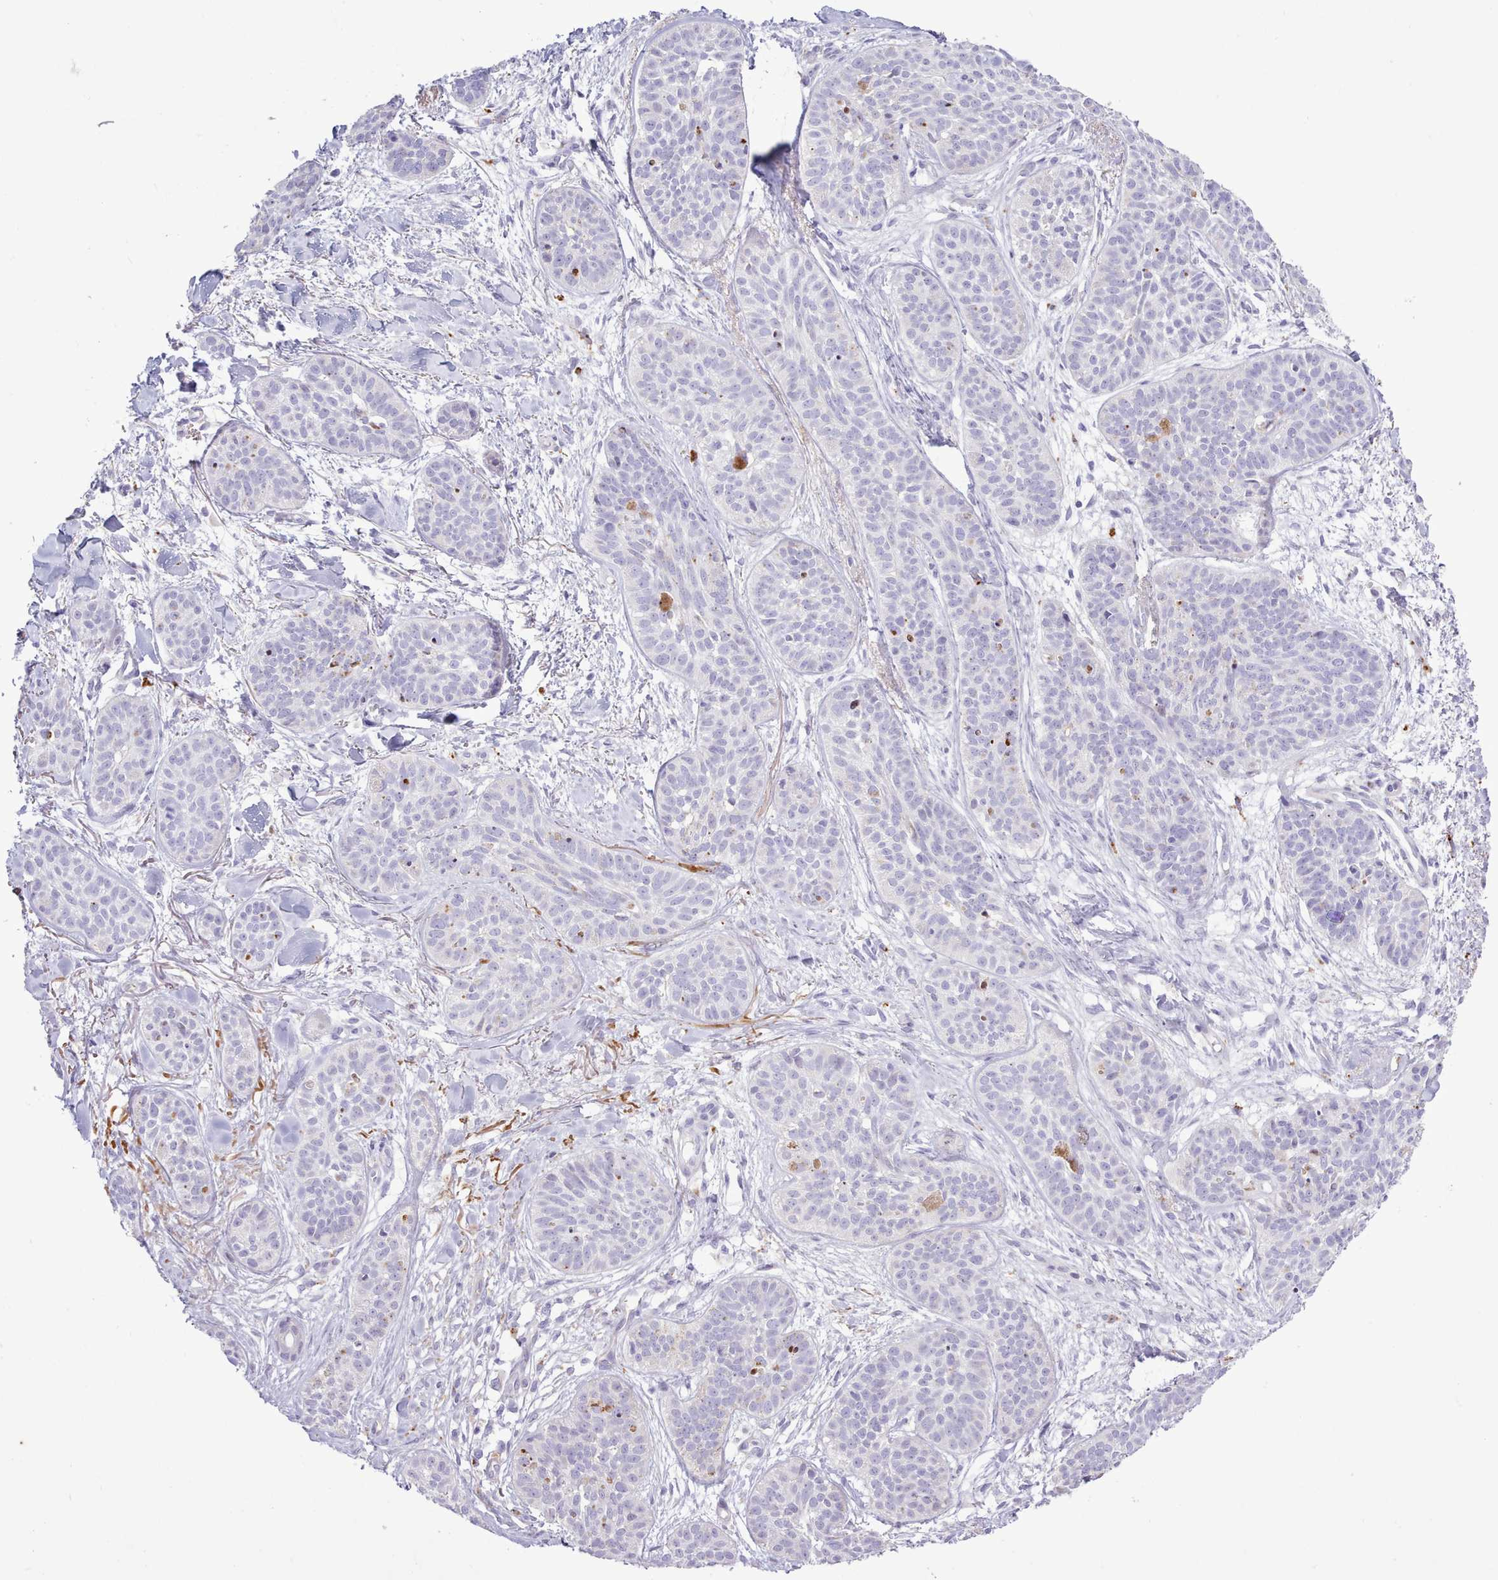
{"staining": {"intensity": "negative", "quantity": "none", "location": "none"}, "tissue": "skin cancer", "cell_type": "Tumor cells", "image_type": "cancer", "snomed": [{"axis": "morphology", "description": "Basal cell carcinoma"}, {"axis": "topography", "description": "Skin"}], "caption": "Human basal cell carcinoma (skin) stained for a protein using IHC reveals no staining in tumor cells.", "gene": "SRD5A1", "patient": {"sex": "male", "age": 52}}